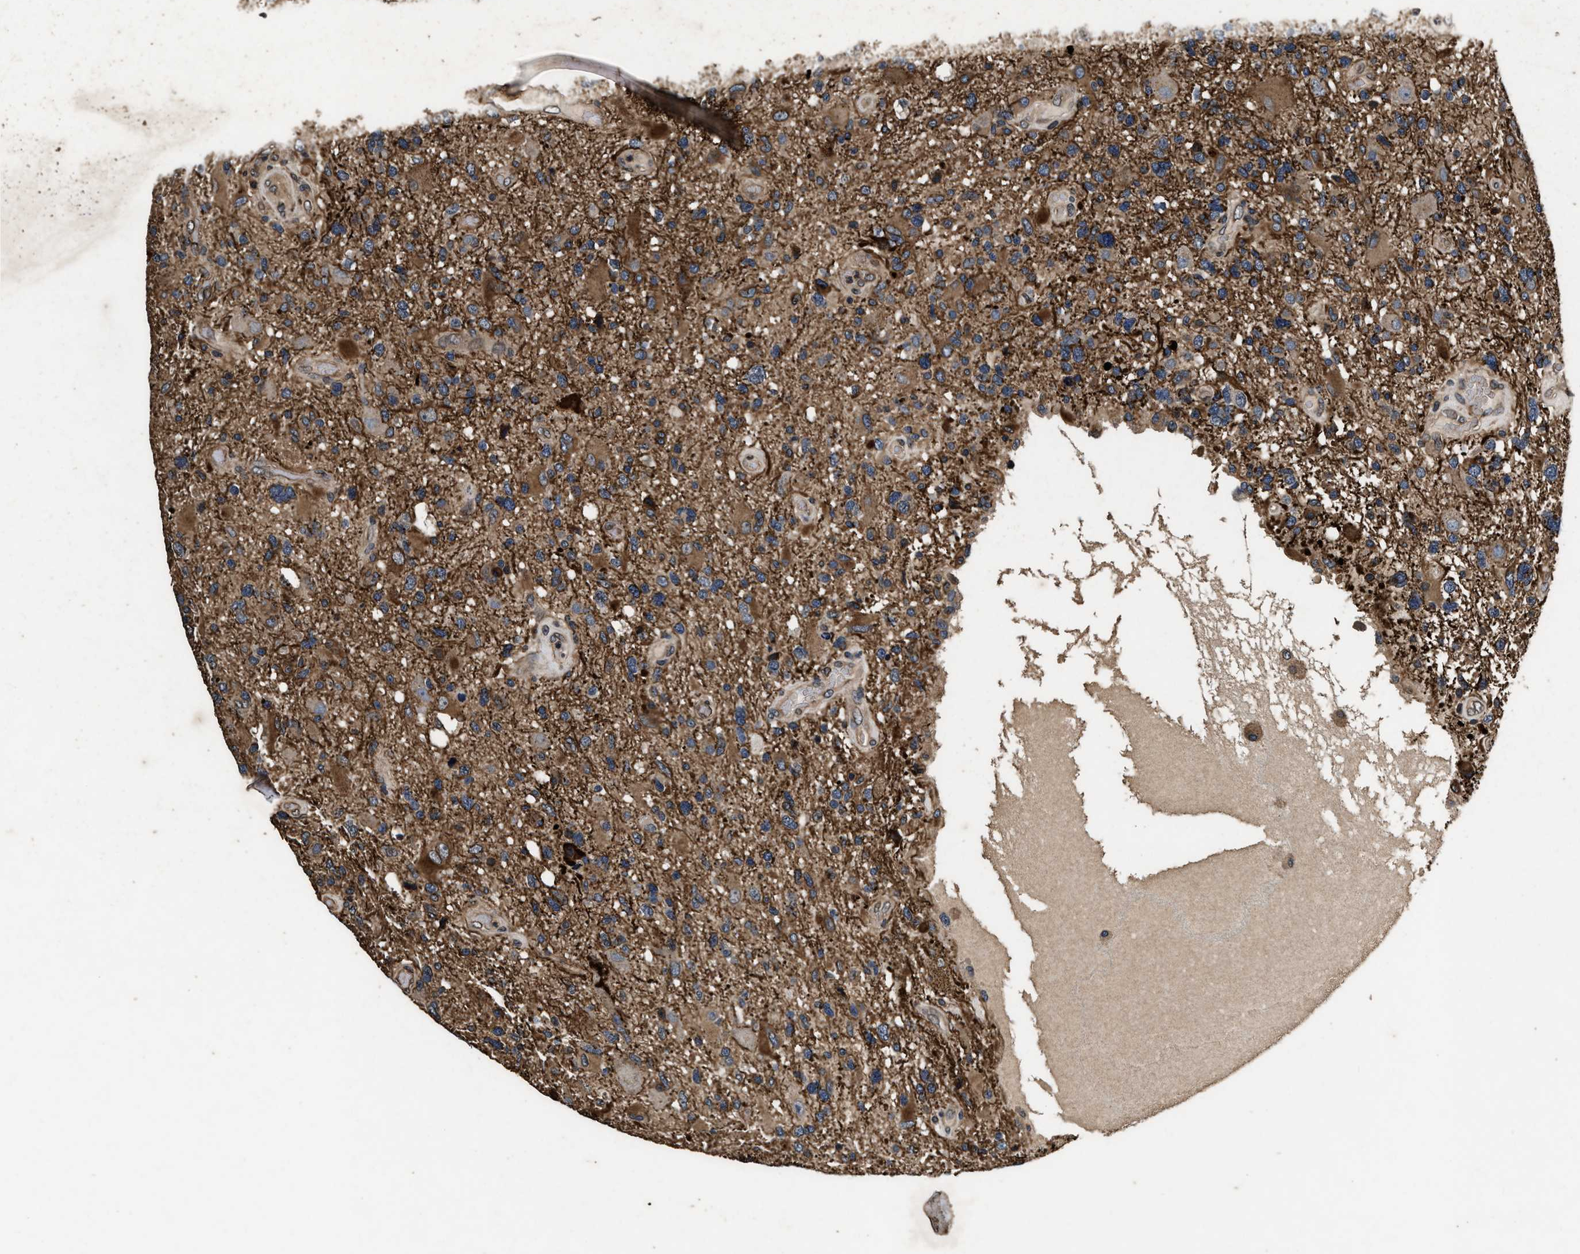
{"staining": {"intensity": "moderate", "quantity": ">75%", "location": "cytoplasmic/membranous"}, "tissue": "glioma", "cell_type": "Tumor cells", "image_type": "cancer", "snomed": [{"axis": "morphology", "description": "Glioma, malignant, High grade"}, {"axis": "topography", "description": "Brain"}], "caption": "Immunohistochemistry of human malignant glioma (high-grade) demonstrates medium levels of moderate cytoplasmic/membranous staining in approximately >75% of tumor cells.", "gene": "ACCS", "patient": {"sex": "male", "age": 33}}